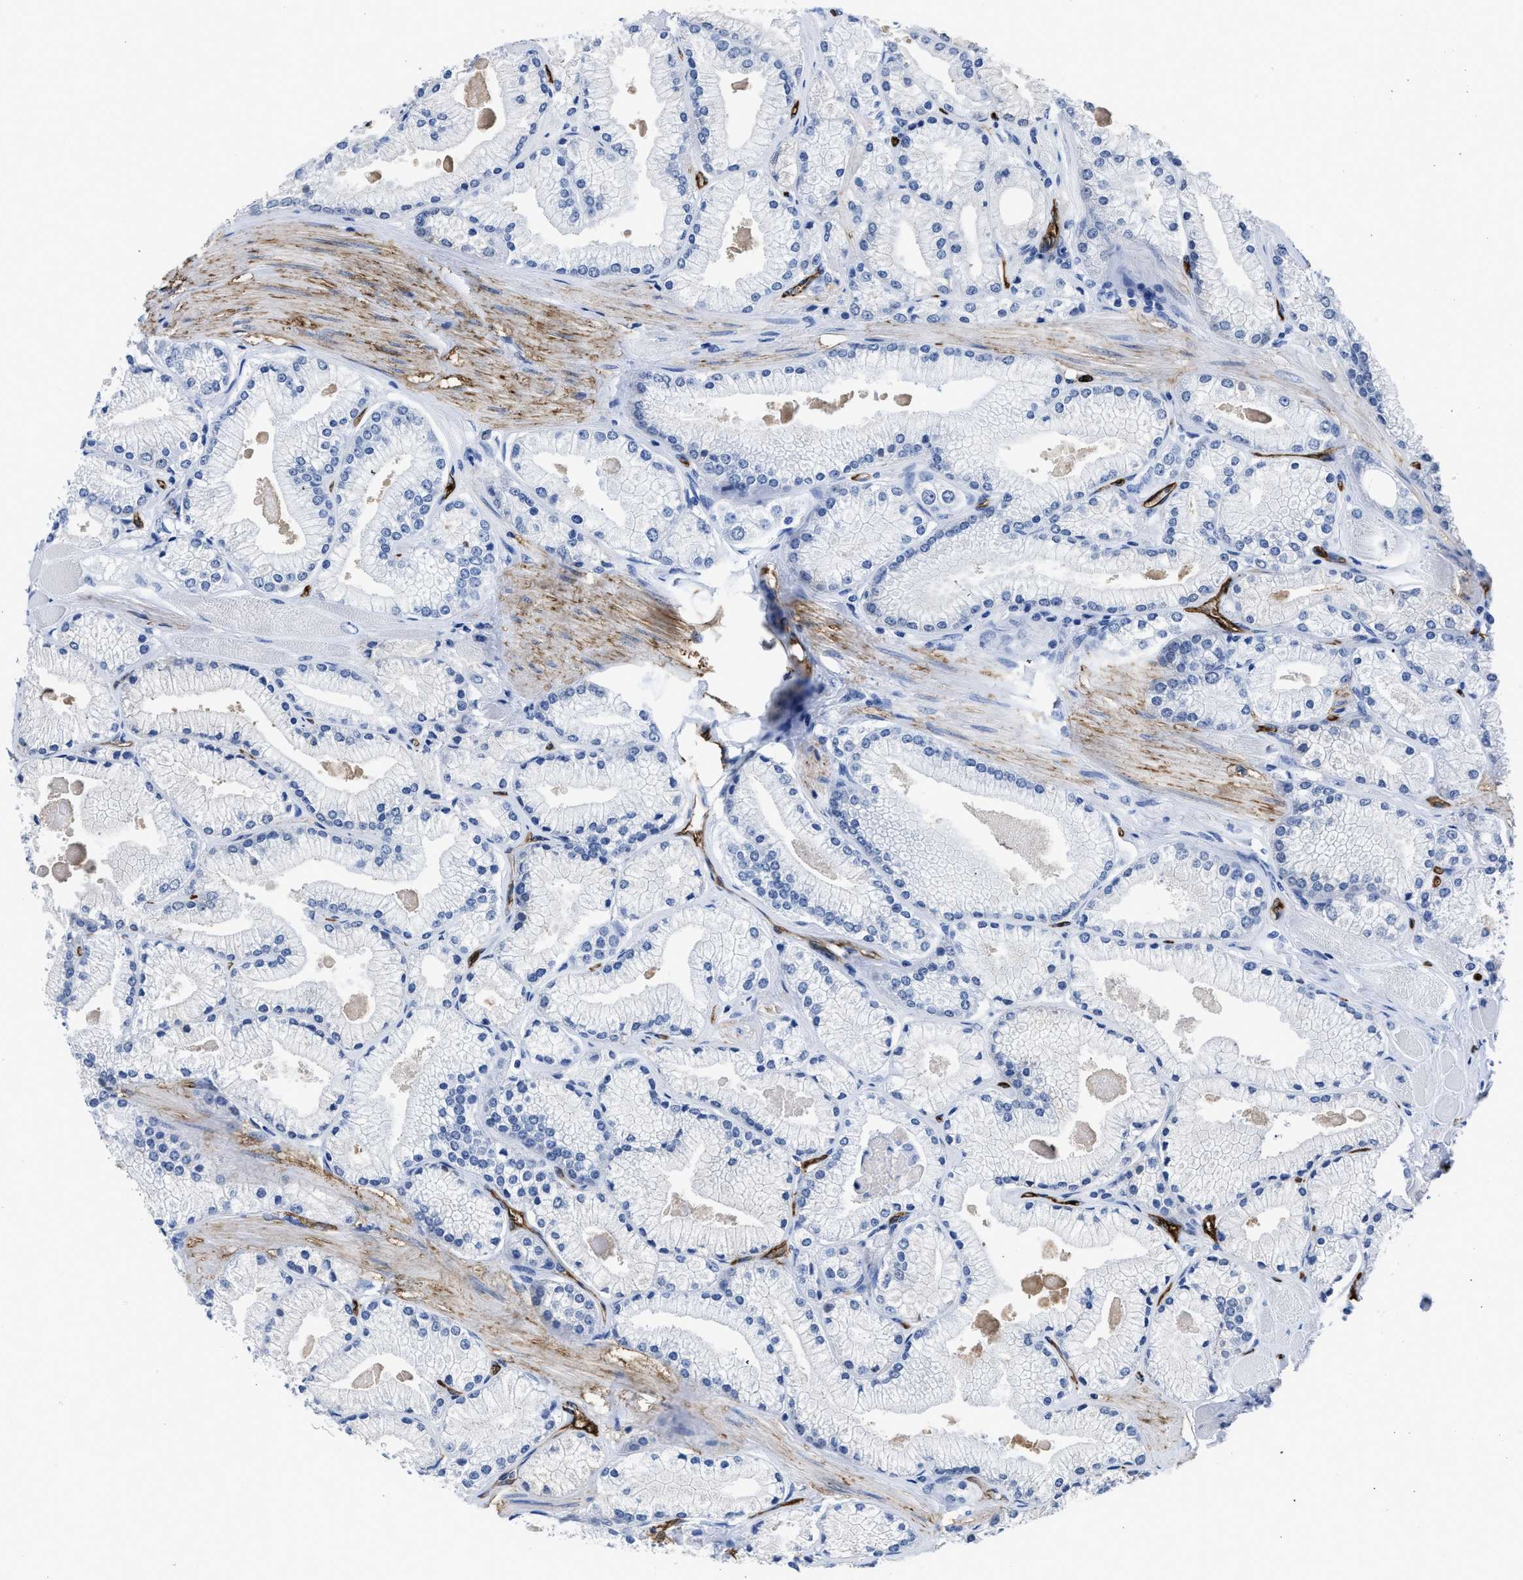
{"staining": {"intensity": "negative", "quantity": "none", "location": "none"}, "tissue": "prostate cancer", "cell_type": "Tumor cells", "image_type": "cancer", "snomed": [{"axis": "morphology", "description": "Adenocarcinoma, High grade"}, {"axis": "topography", "description": "Prostate"}], "caption": "High power microscopy photomicrograph of an immunohistochemistry (IHC) image of prostate cancer, revealing no significant expression in tumor cells.", "gene": "AQP1", "patient": {"sex": "male", "age": 50}}